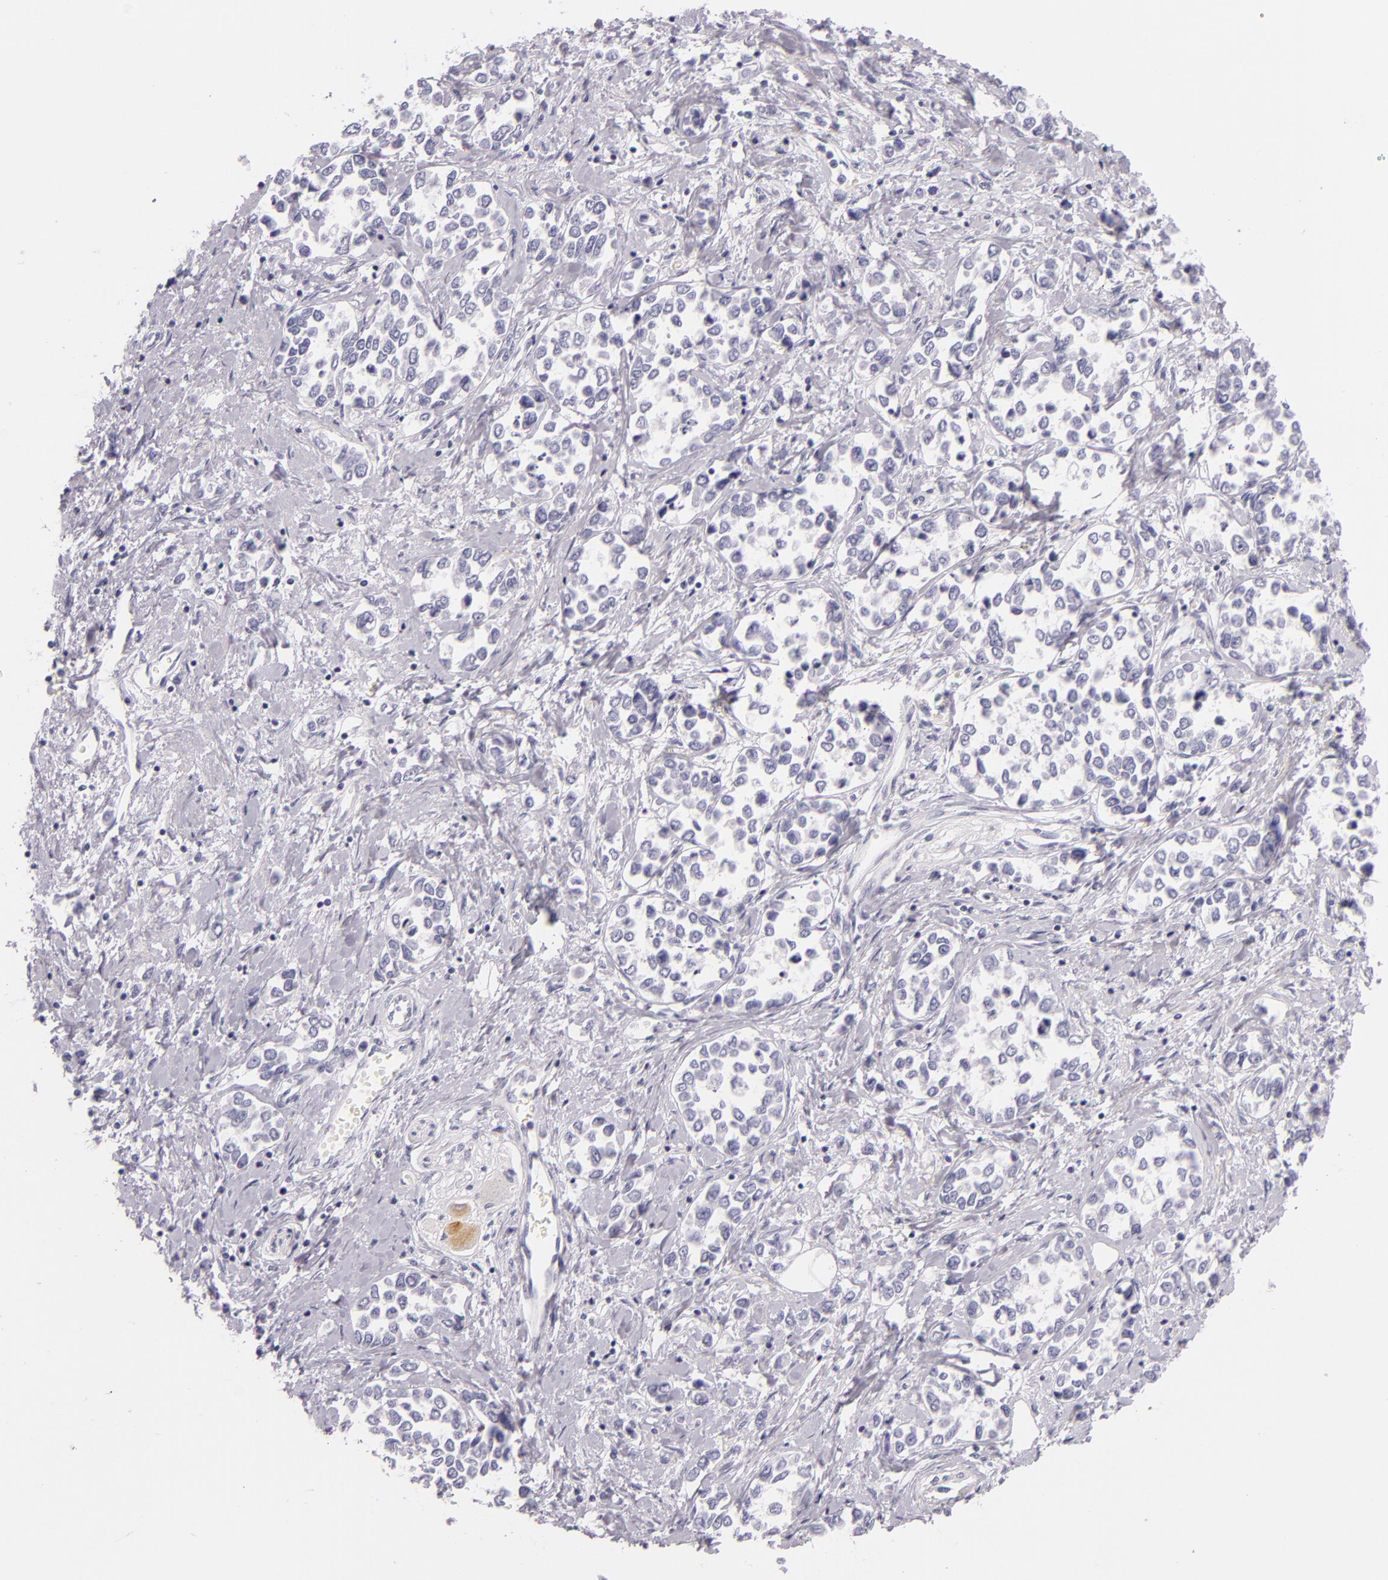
{"staining": {"intensity": "negative", "quantity": "none", "location": "none"}, "tissue": "stomach cancer", "cell_type": "Tumor cells", "image_type": "cancer", "snomed": [{"axis": "morphology", "description": "Adenocarcinoma, NOS"}, {"axis": "topography", "description": "Stomach, upper"}], "caption": "Histopathology image shows no significant protein staining in tumor cells of stomach cancer. (DAB (3,3'-diaminobenzidine) IHC with hematoxylin counter stain).", "gene": "INA", "patient": {"sex": "male", "age": 76}}